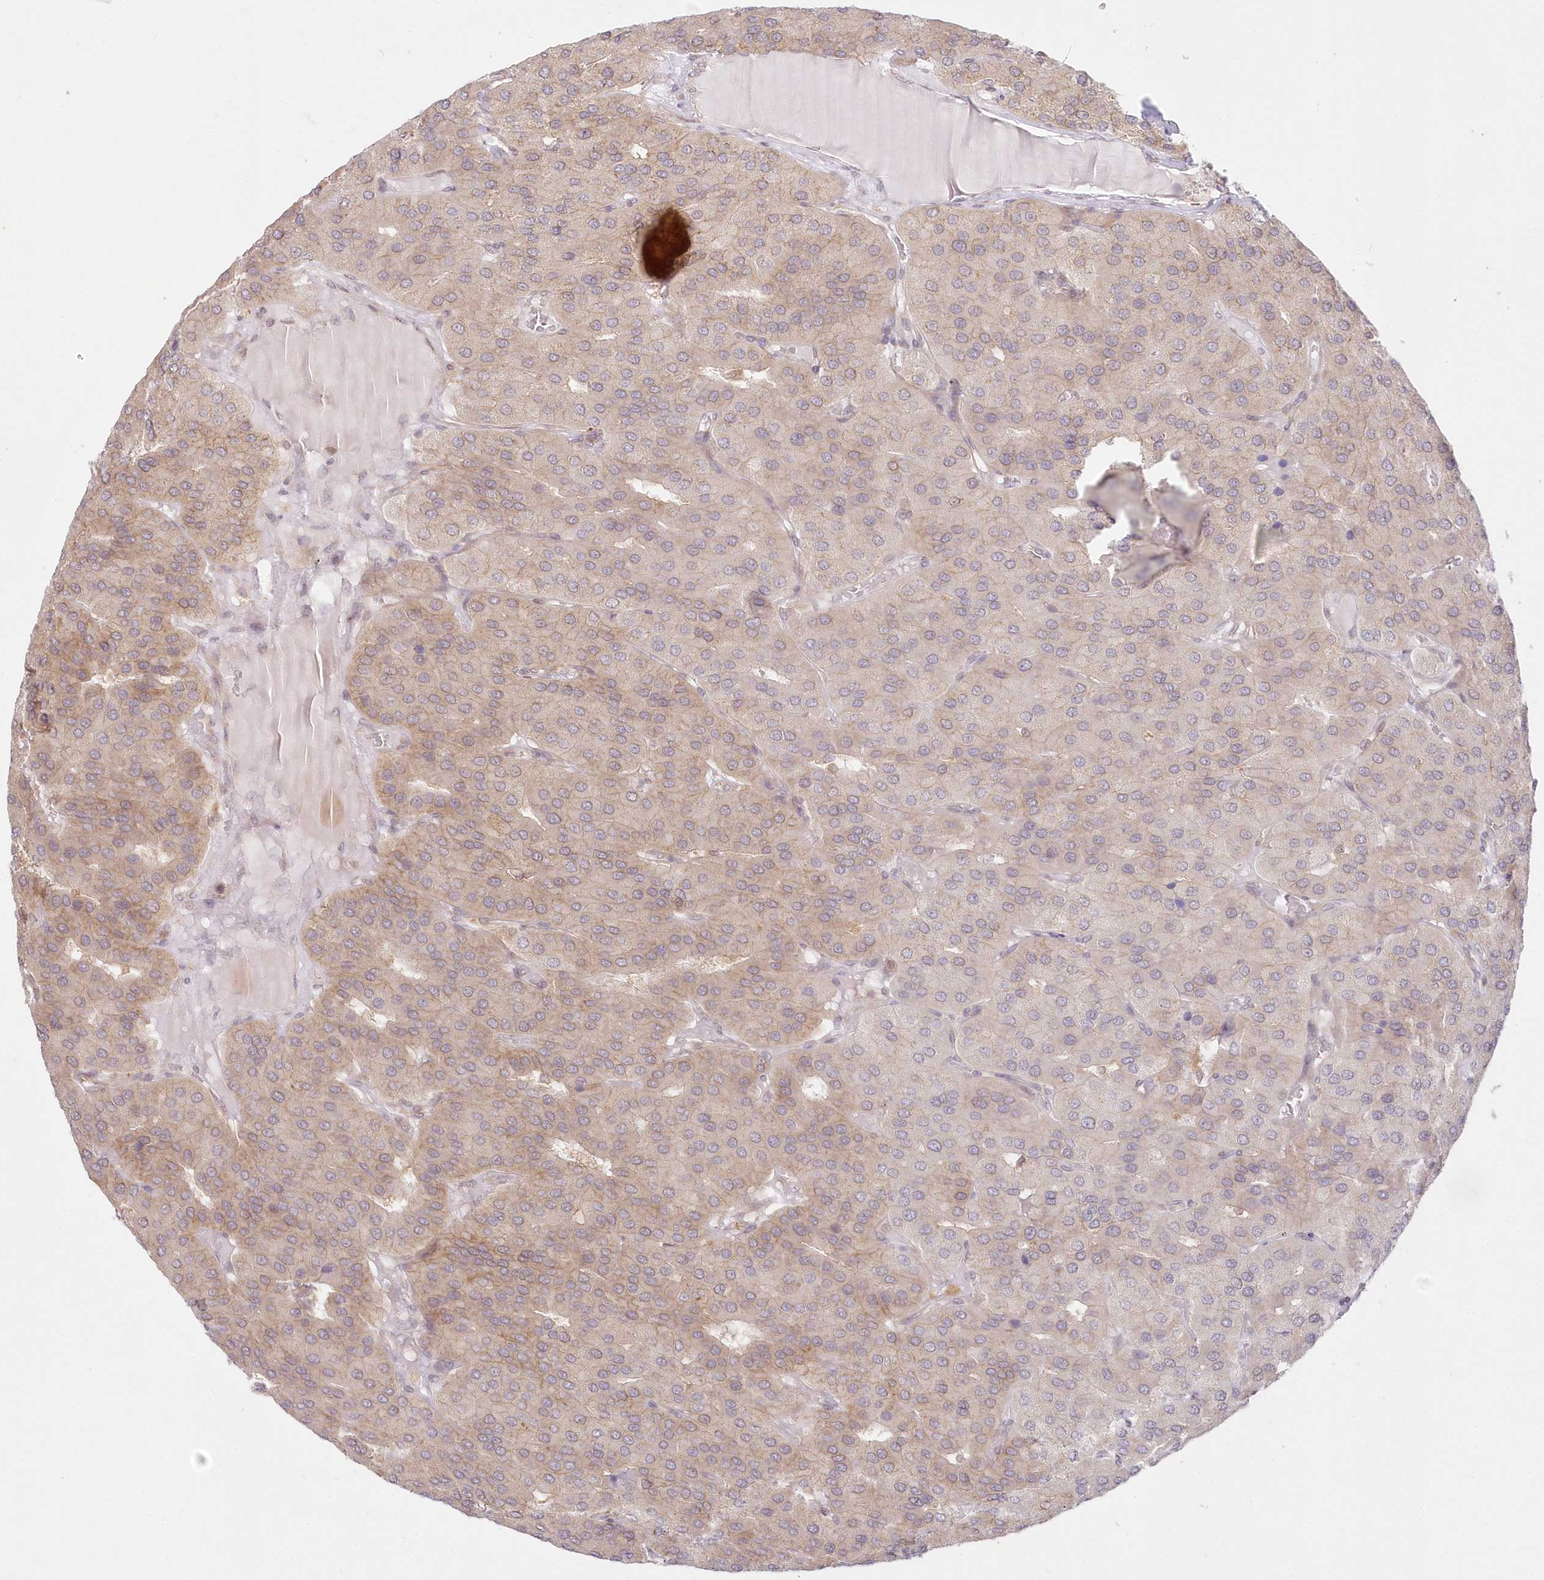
{"staining": {"intensity": "weak", "quantity": "<25%", "location": "cytoplasmic/membranous"}, "tissue": "parathyroid gland", "cell_type": "Glandular cells", "image_type": "normal", "snomed": [{"axis": "morphology", "description": "Normal tissue, NOS"}, {"axis": "morphology", "description": "Adenoma, NOS"}, {"axis": "topography", "description": "Parathyroid gland"}], "caption": "The micrograph exhibits no staining of glandular cells in benign parathyroid gland.", "gene": "RNPEP", "patient": {"sex": "female", "age": 86}}